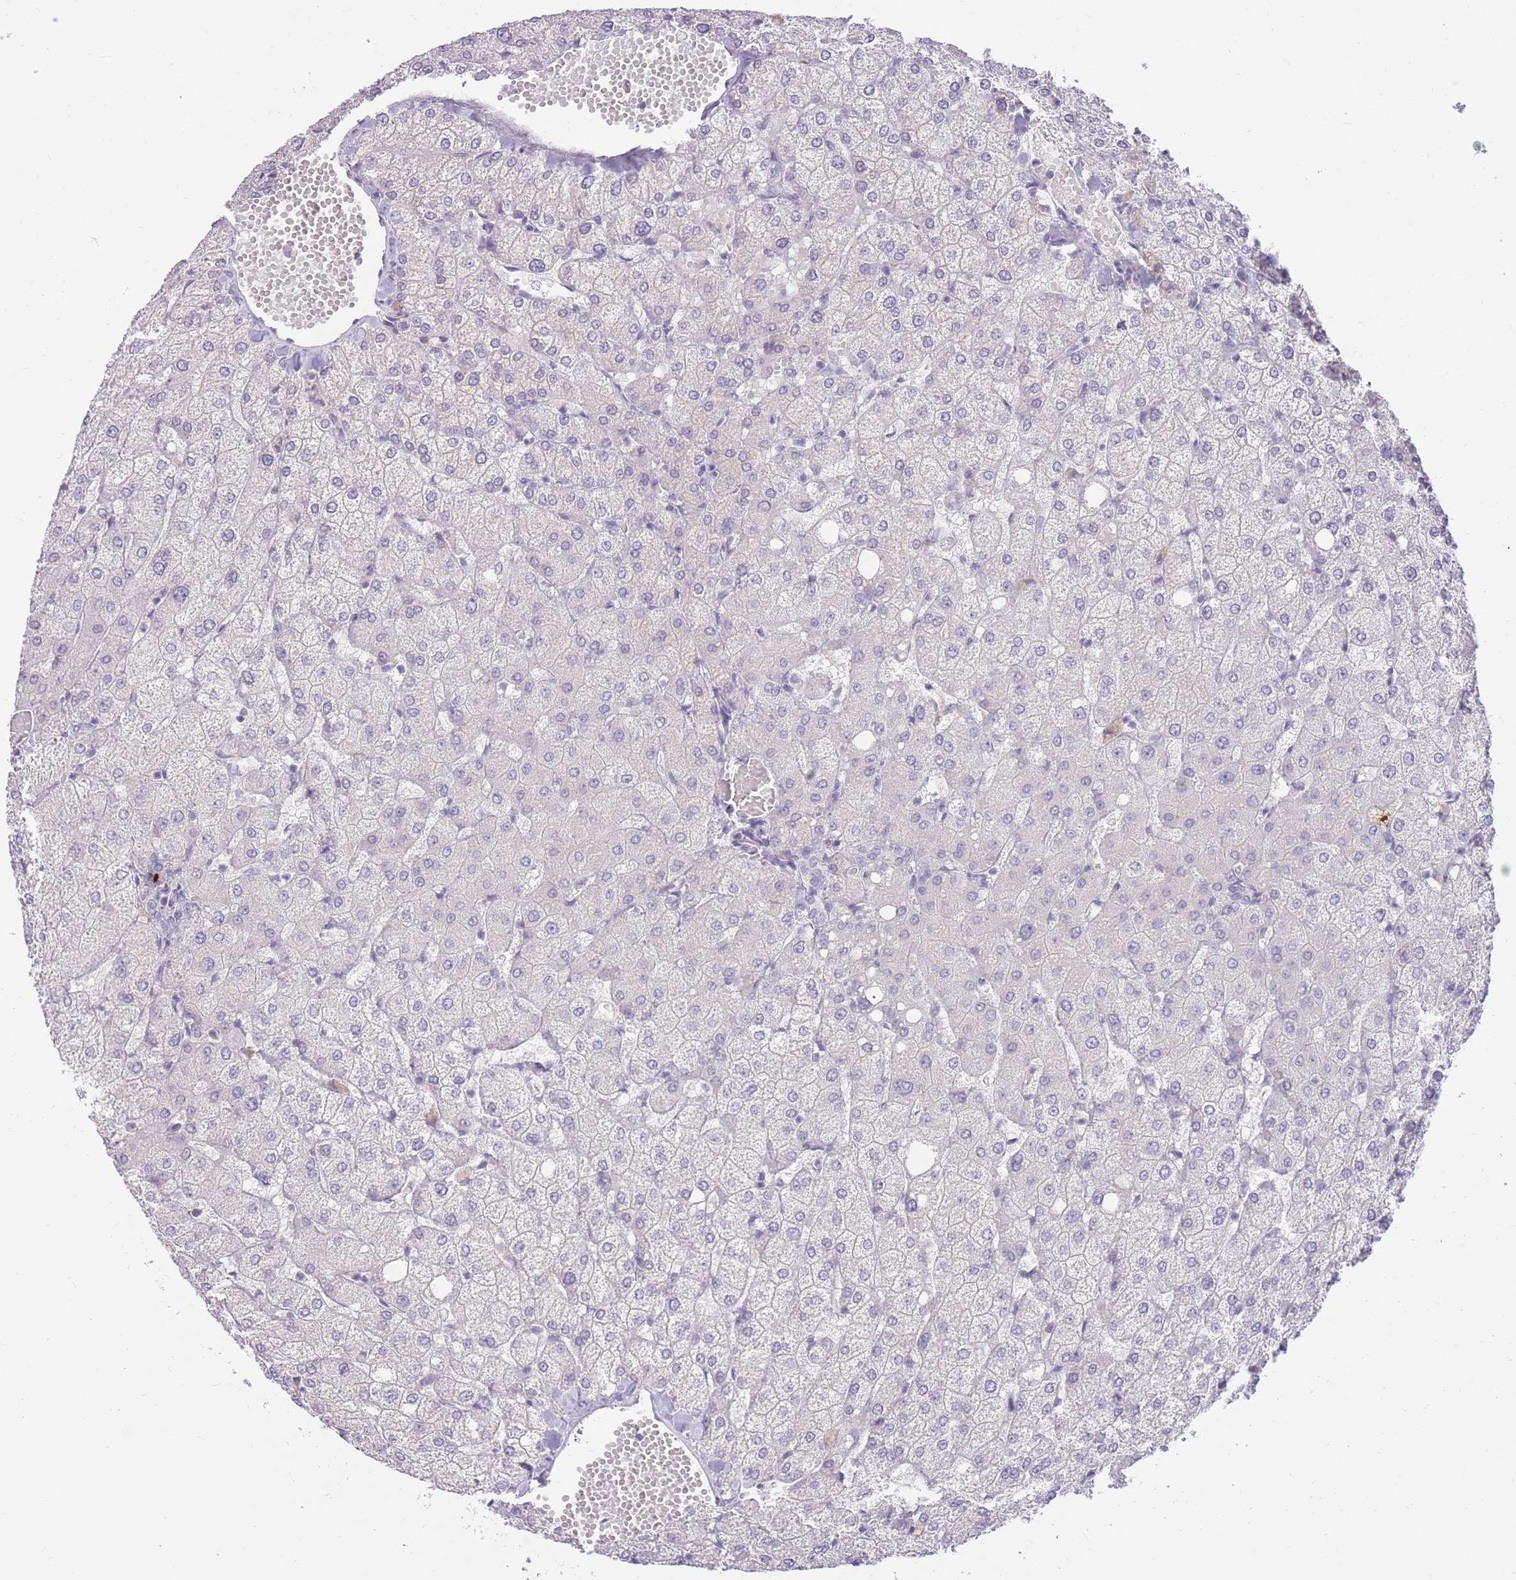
{"staining": {"intensity": "negative", "quantity": "none", "location": "none"}, "tissue": "liver", "cell_type": "Cholangiocytes", "image_type": "normal", "snomed": [{"axis": "morphology", "description": "Normal tissue, NOS"}, {"axis": "topography", "description": "Liver"}], "caption": "Photomicrograph shows no protein staining in cholangiocytes of unremarkable liver.", "gene": "TPSD1", "patient": {"sex": "female", "age": 54}}